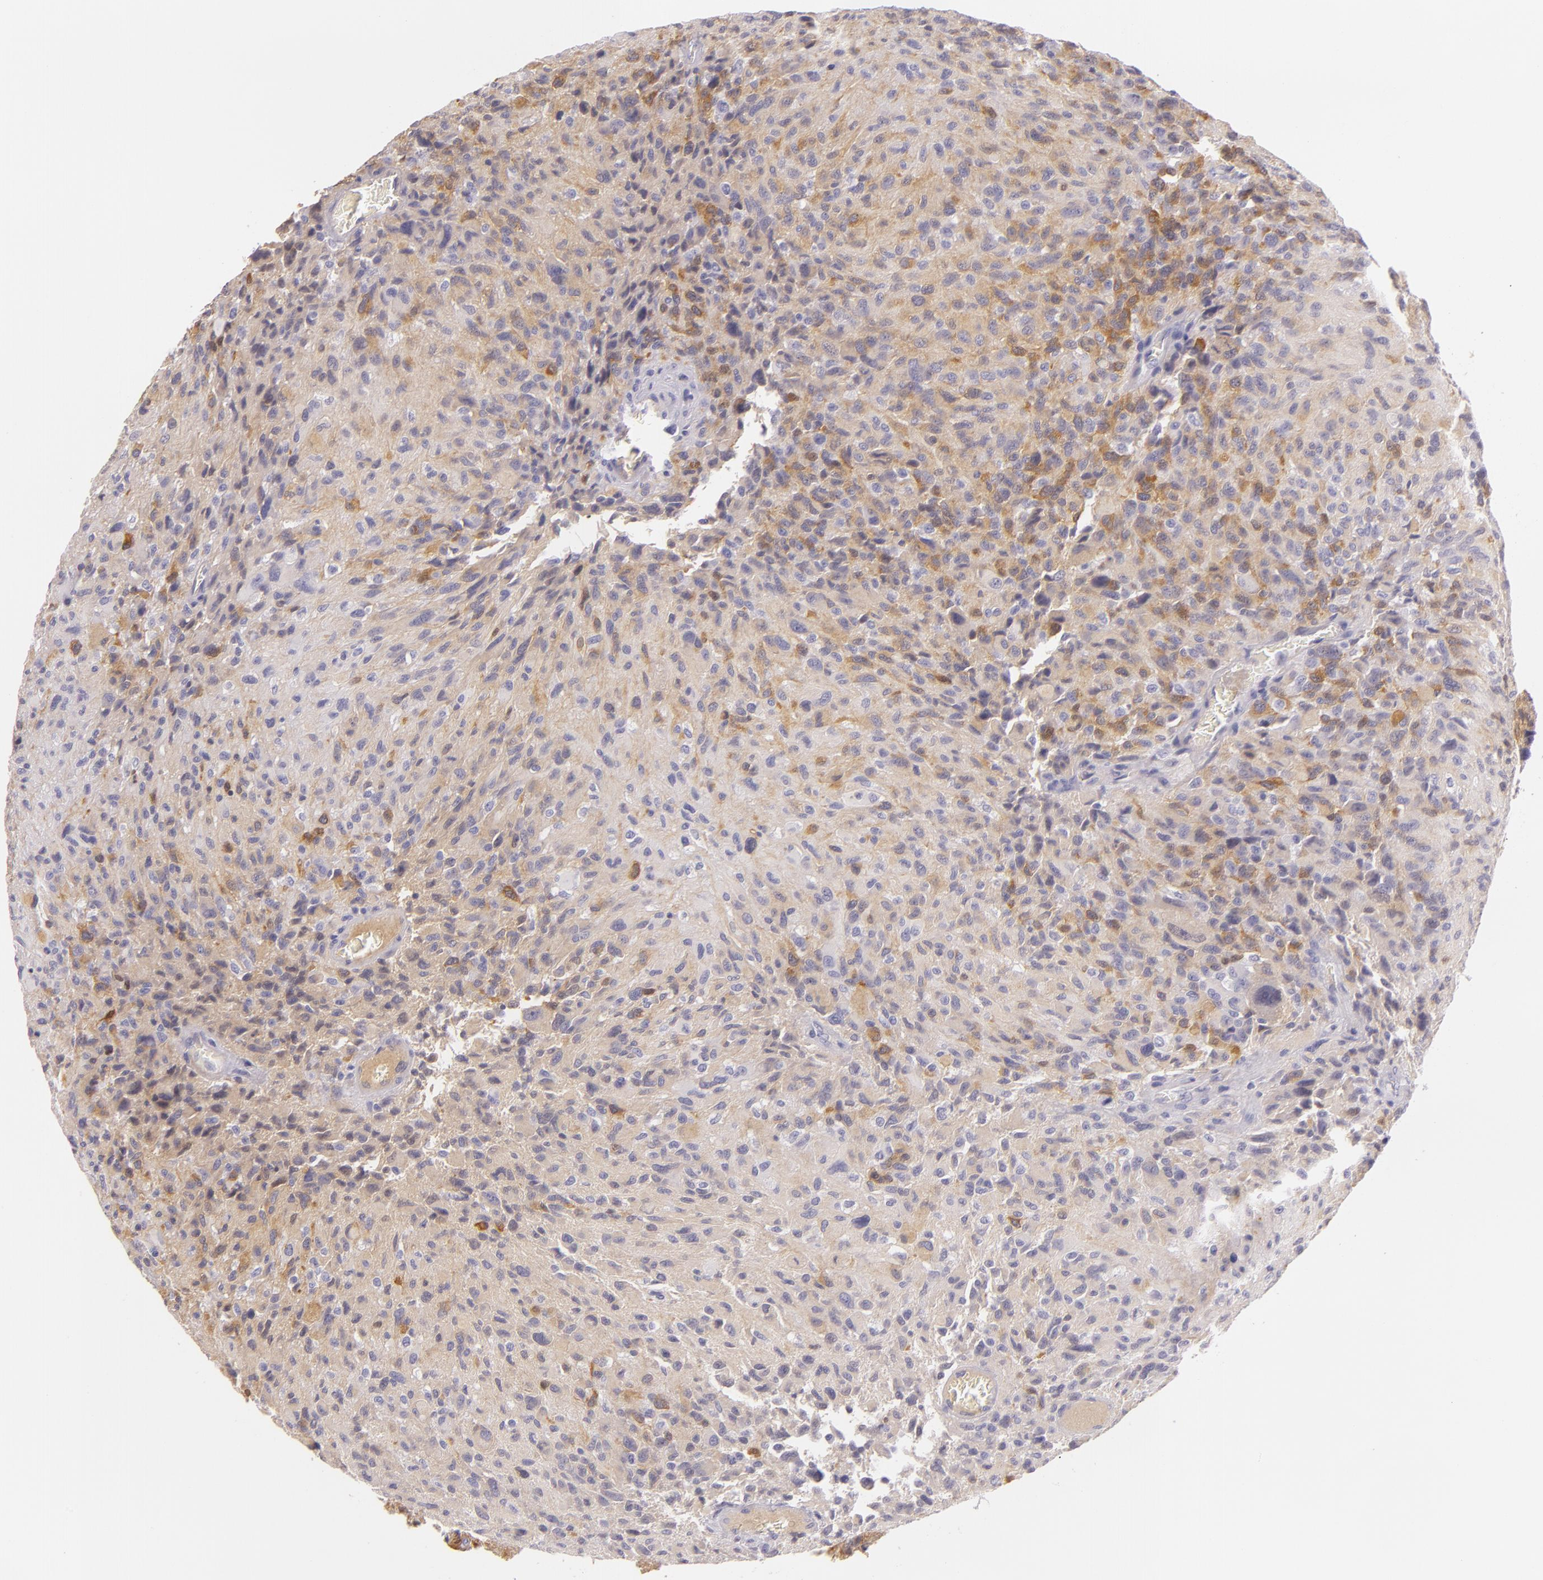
{"staining": {"intensity": "moderate", "quantity": "<25%", "location": "cytoplasmic/membranous"}, "tissue": "glioma", "cell_type": "Tumor cells", "image_type": "cancer", "snomed": [{"axis": "morphology", "description": "Glioma, malignant, High grade"}, {"axis": "topography", "description": "Brain"}], "caption": "DAB (3,3'-diaminobenzidine) immunohistochemical staining of malignant glioma (high-grade) shows moderate cytoplasmic/membranous protein staining in about <25% of tumor cells.", "gene": "CBS", "patient": {"sex": "male", "age": 69}}